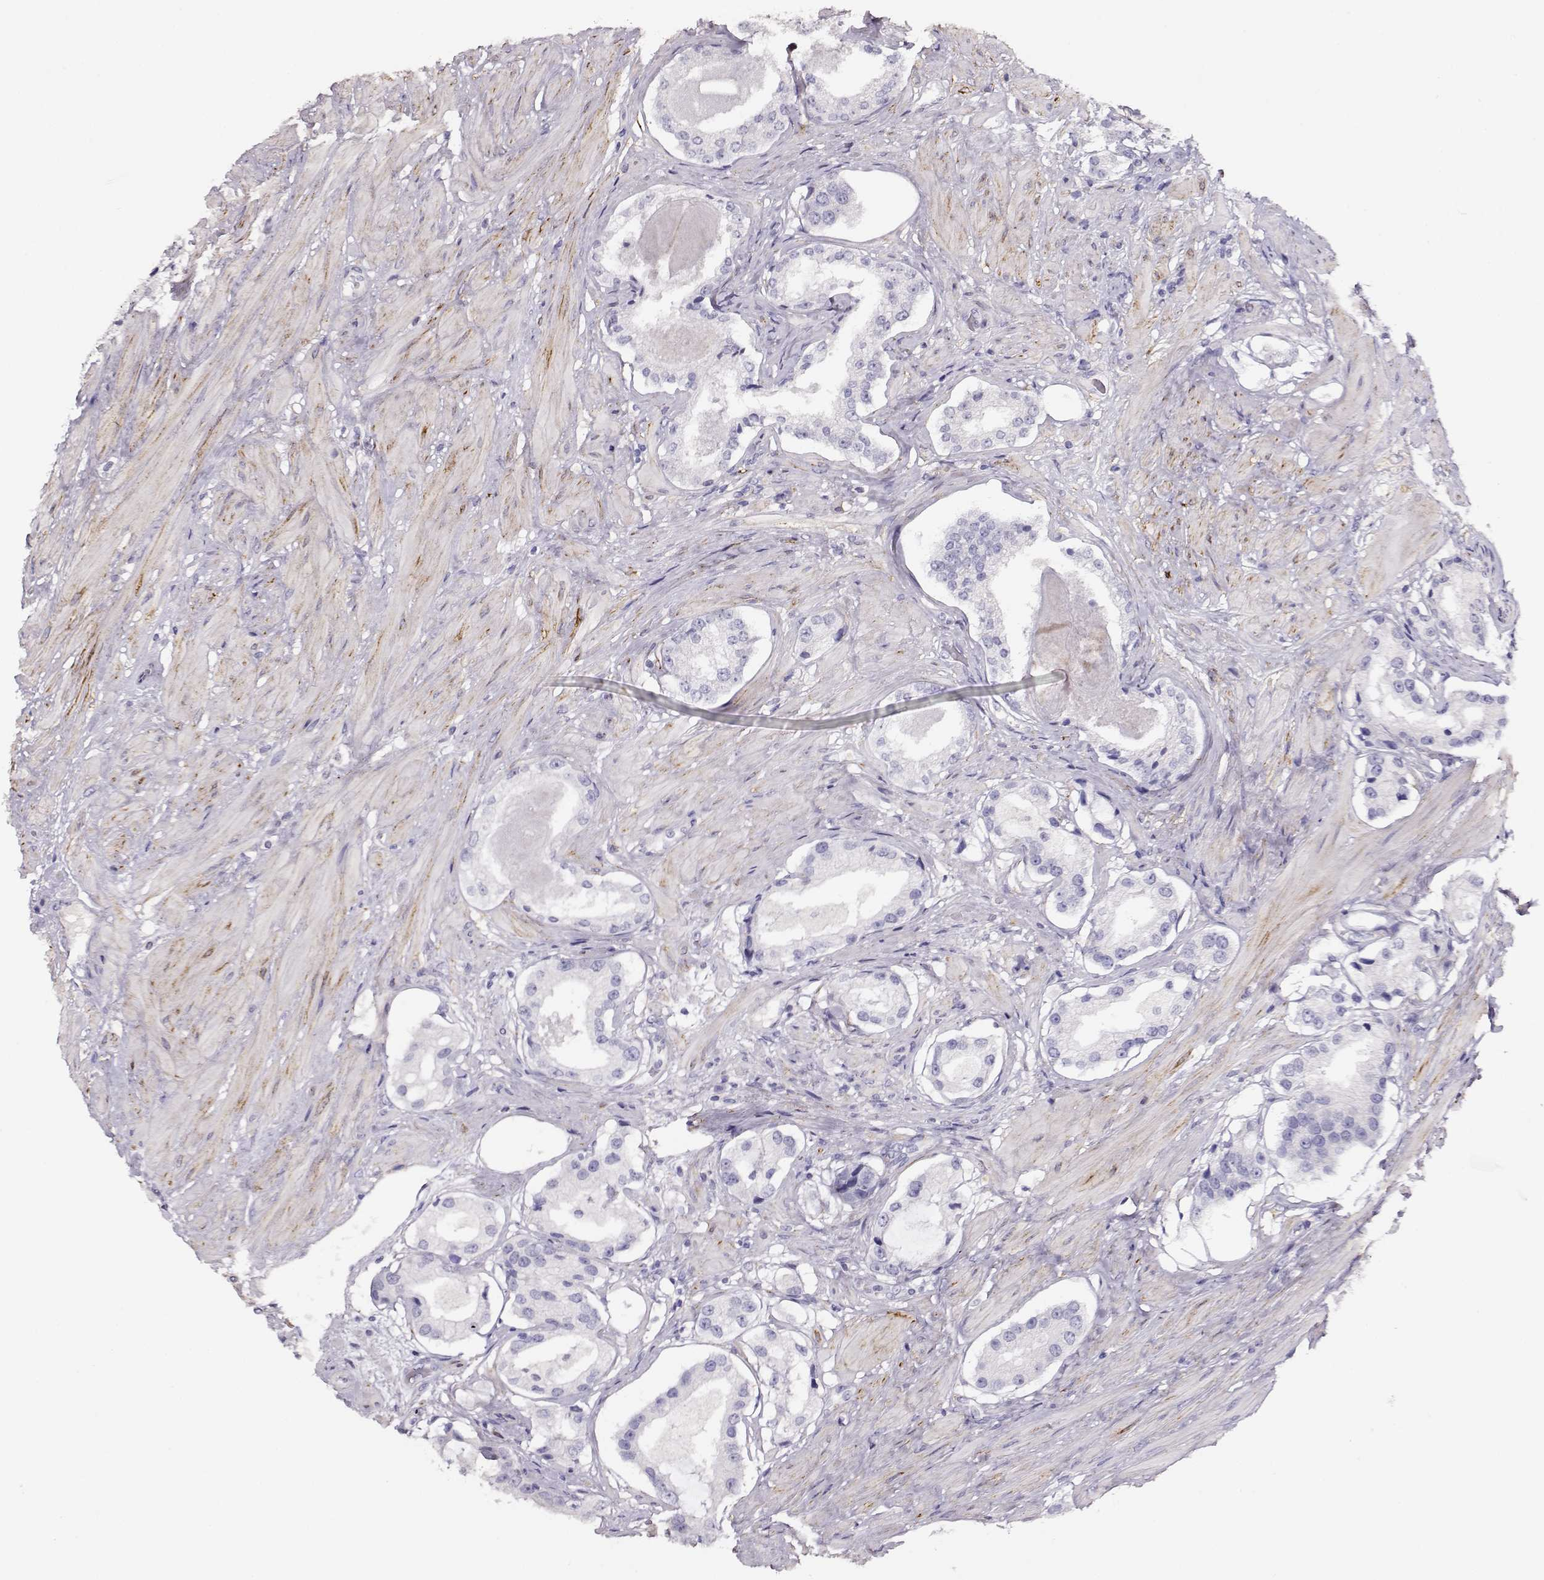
{"staining": {"intensity": "negative", "quantity": "none", "location": "none"}, "tissue": "prostate cancer", "cell_type": "Tumor cells", "image_type": "cancer", "snomed": [{"axis": "morphology", "description": "Adenocarcinoma, Low grade"}, {"axis": "topography", "description": "Prostate"}], "caption": "IHC histopathology image of neoplastic tissue: human prostate cancer stained with DAB demonstrates no significant protein positivity in tumor cells. (DAB (3,3'-diaminobenzidine) immunohistochemistry (IHC), high magnification).", "gene": "RBM44", "patient": {"sex": "male", "age": 60}}